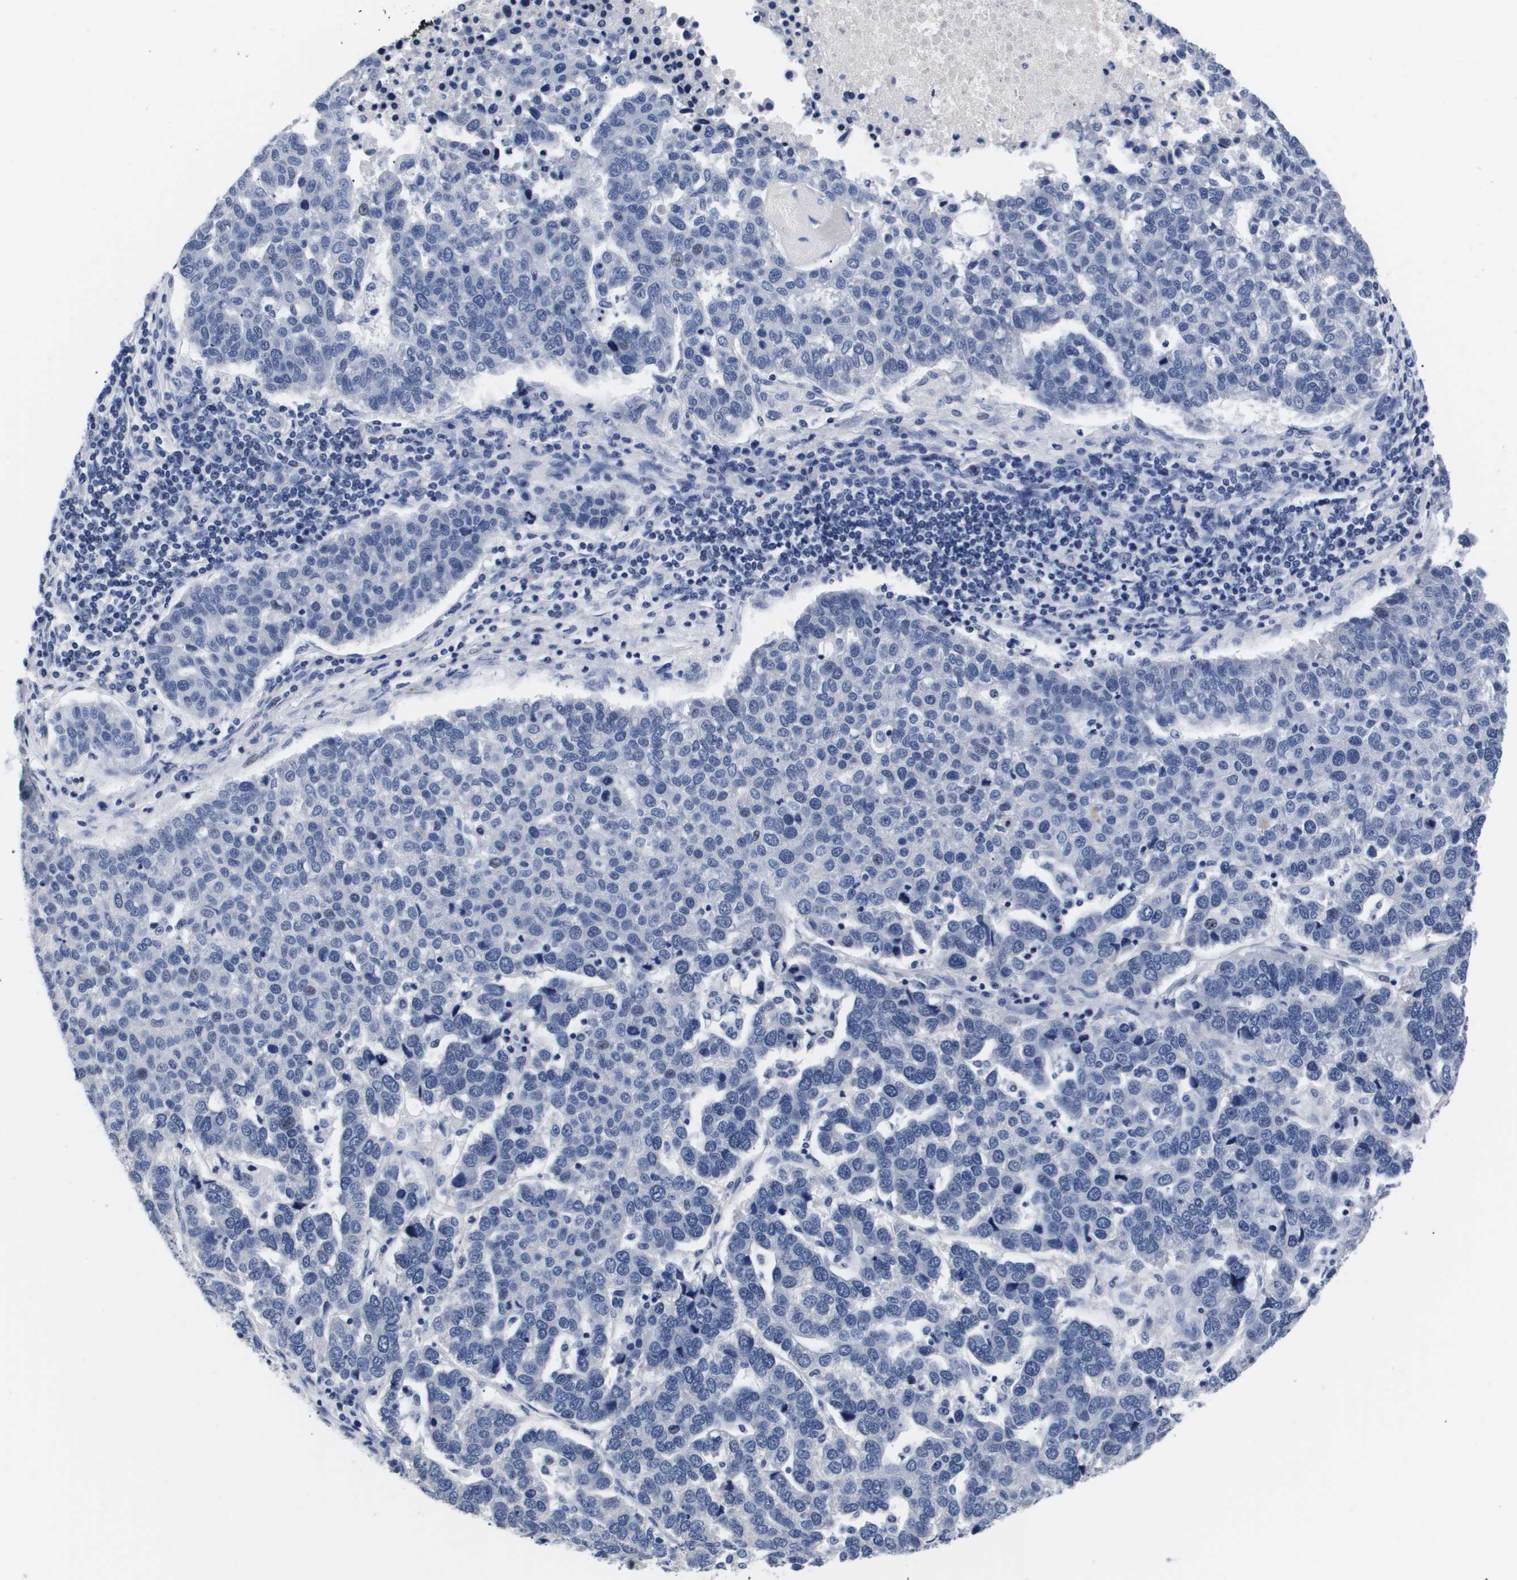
{"staining": {"intensity": "negative", "quantity": "none", "location": "none"}, "tissue": "pancreatic cancer", "cell_type": "Tumor cells", "image_type": "cancer", "snomed": [{"axis": "morphology", "description": "Adenocarcinoma, NOS"}, {"axis": "topography", "description": "Pancreas"}], "caption": "Pancreatic cancer (adenocarcinoma) was stained to show a protein in brown. There is no significant positivity in tumor cells.", "gene": "ATP6V0A4", "patient": {"sex": "female", "age": 61}}